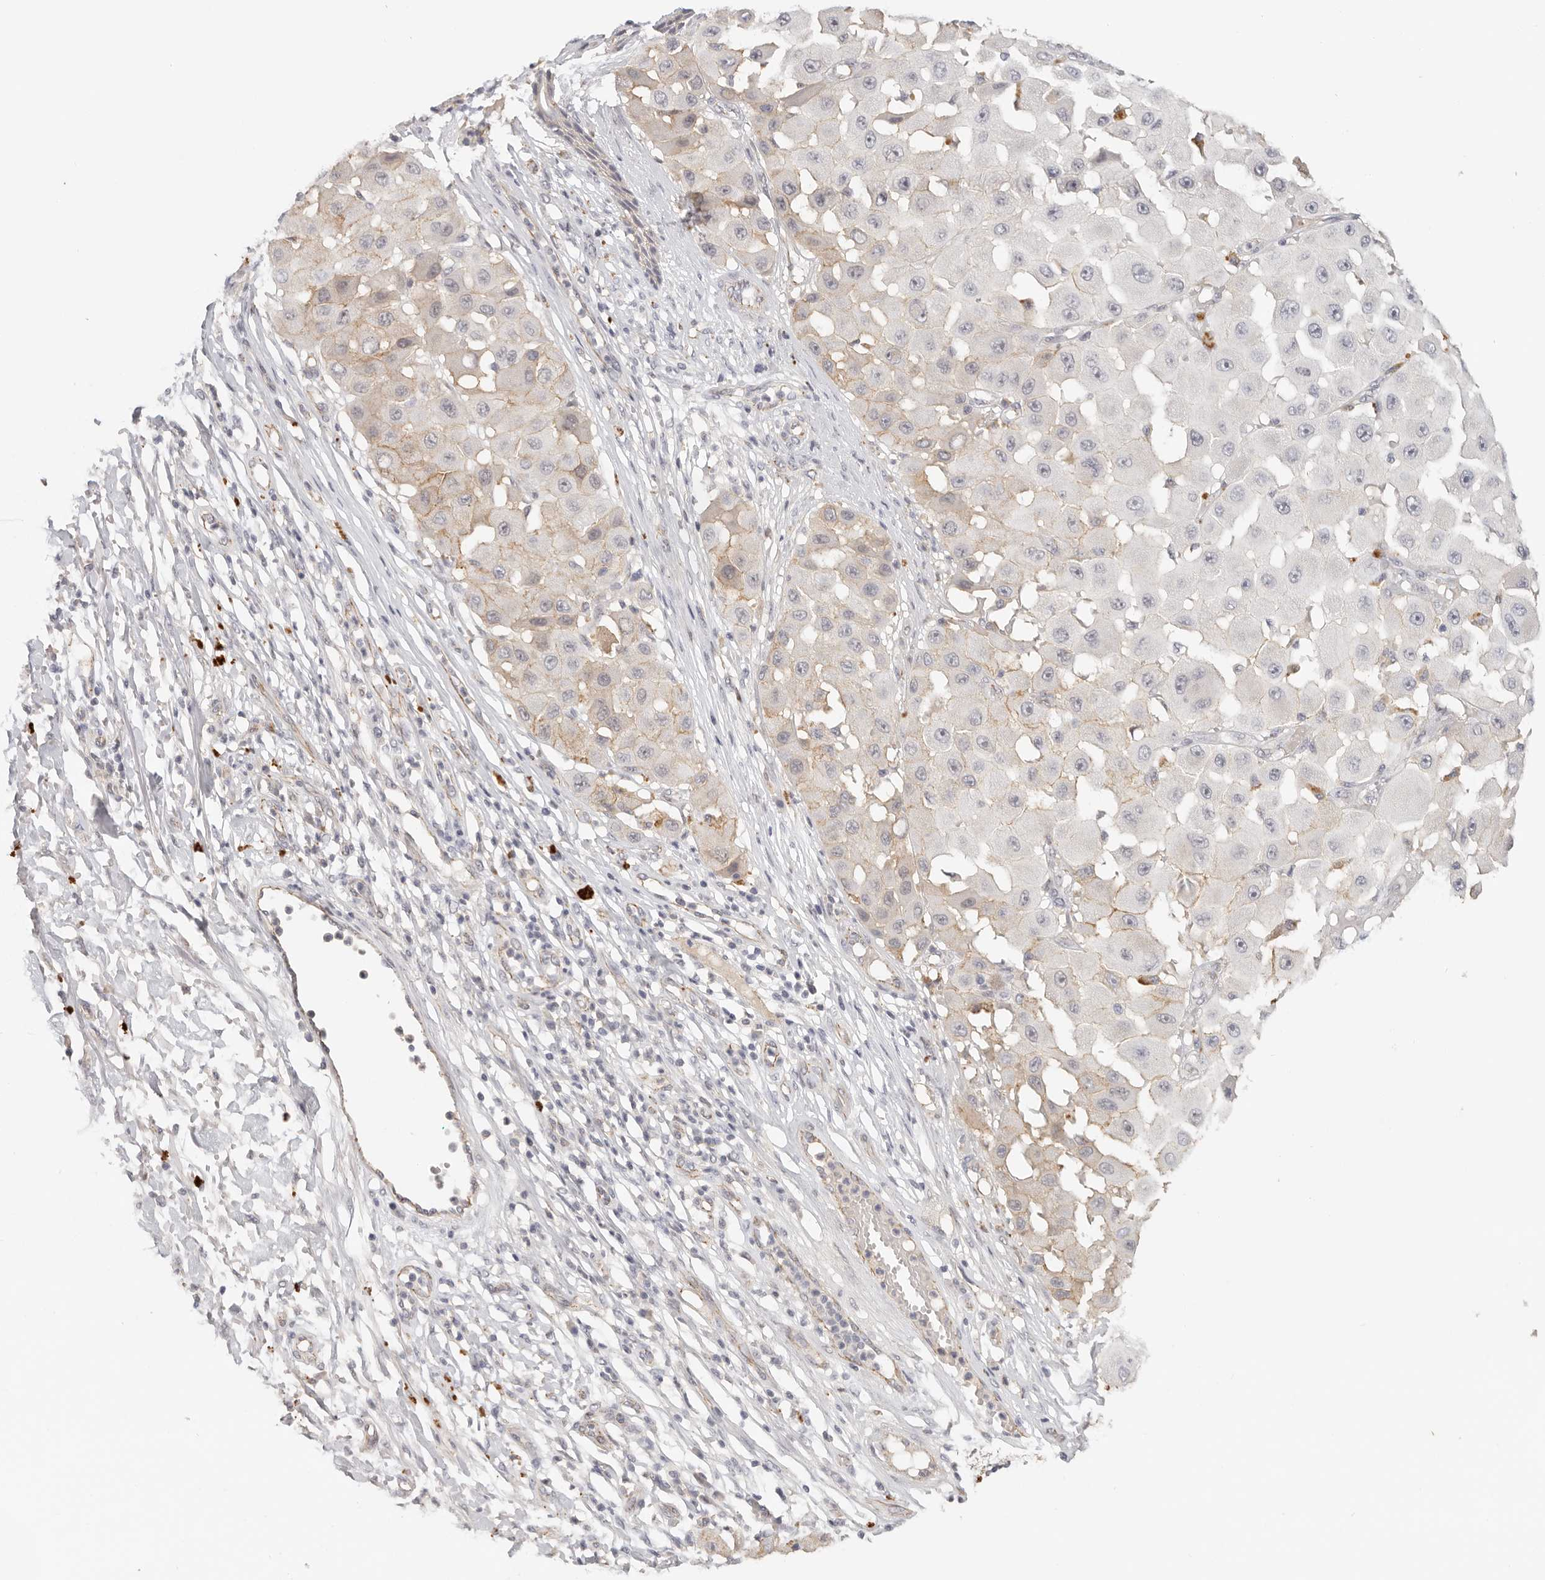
{"staining": {"intensity": "negative", "quantity": "none", "location": "none"}, "tissue": "melanoma", "cell_type": "Tumor cells", "image_type": "cancer", "snomed": [{"axis": "morphology", "description": "Malignant melanoma, NOS"}, {"axis": "topography", "description": "Skin"}], "caption": "Protein analysis of melanoma demonstrates no significant positivity in tumor cells. (DAB (3,3'-diaminobenzidine) immunohistochemistry (IHC), high magnification).", "gene": "ANXA9", "patient": {"sex": "female", "age": 81}}